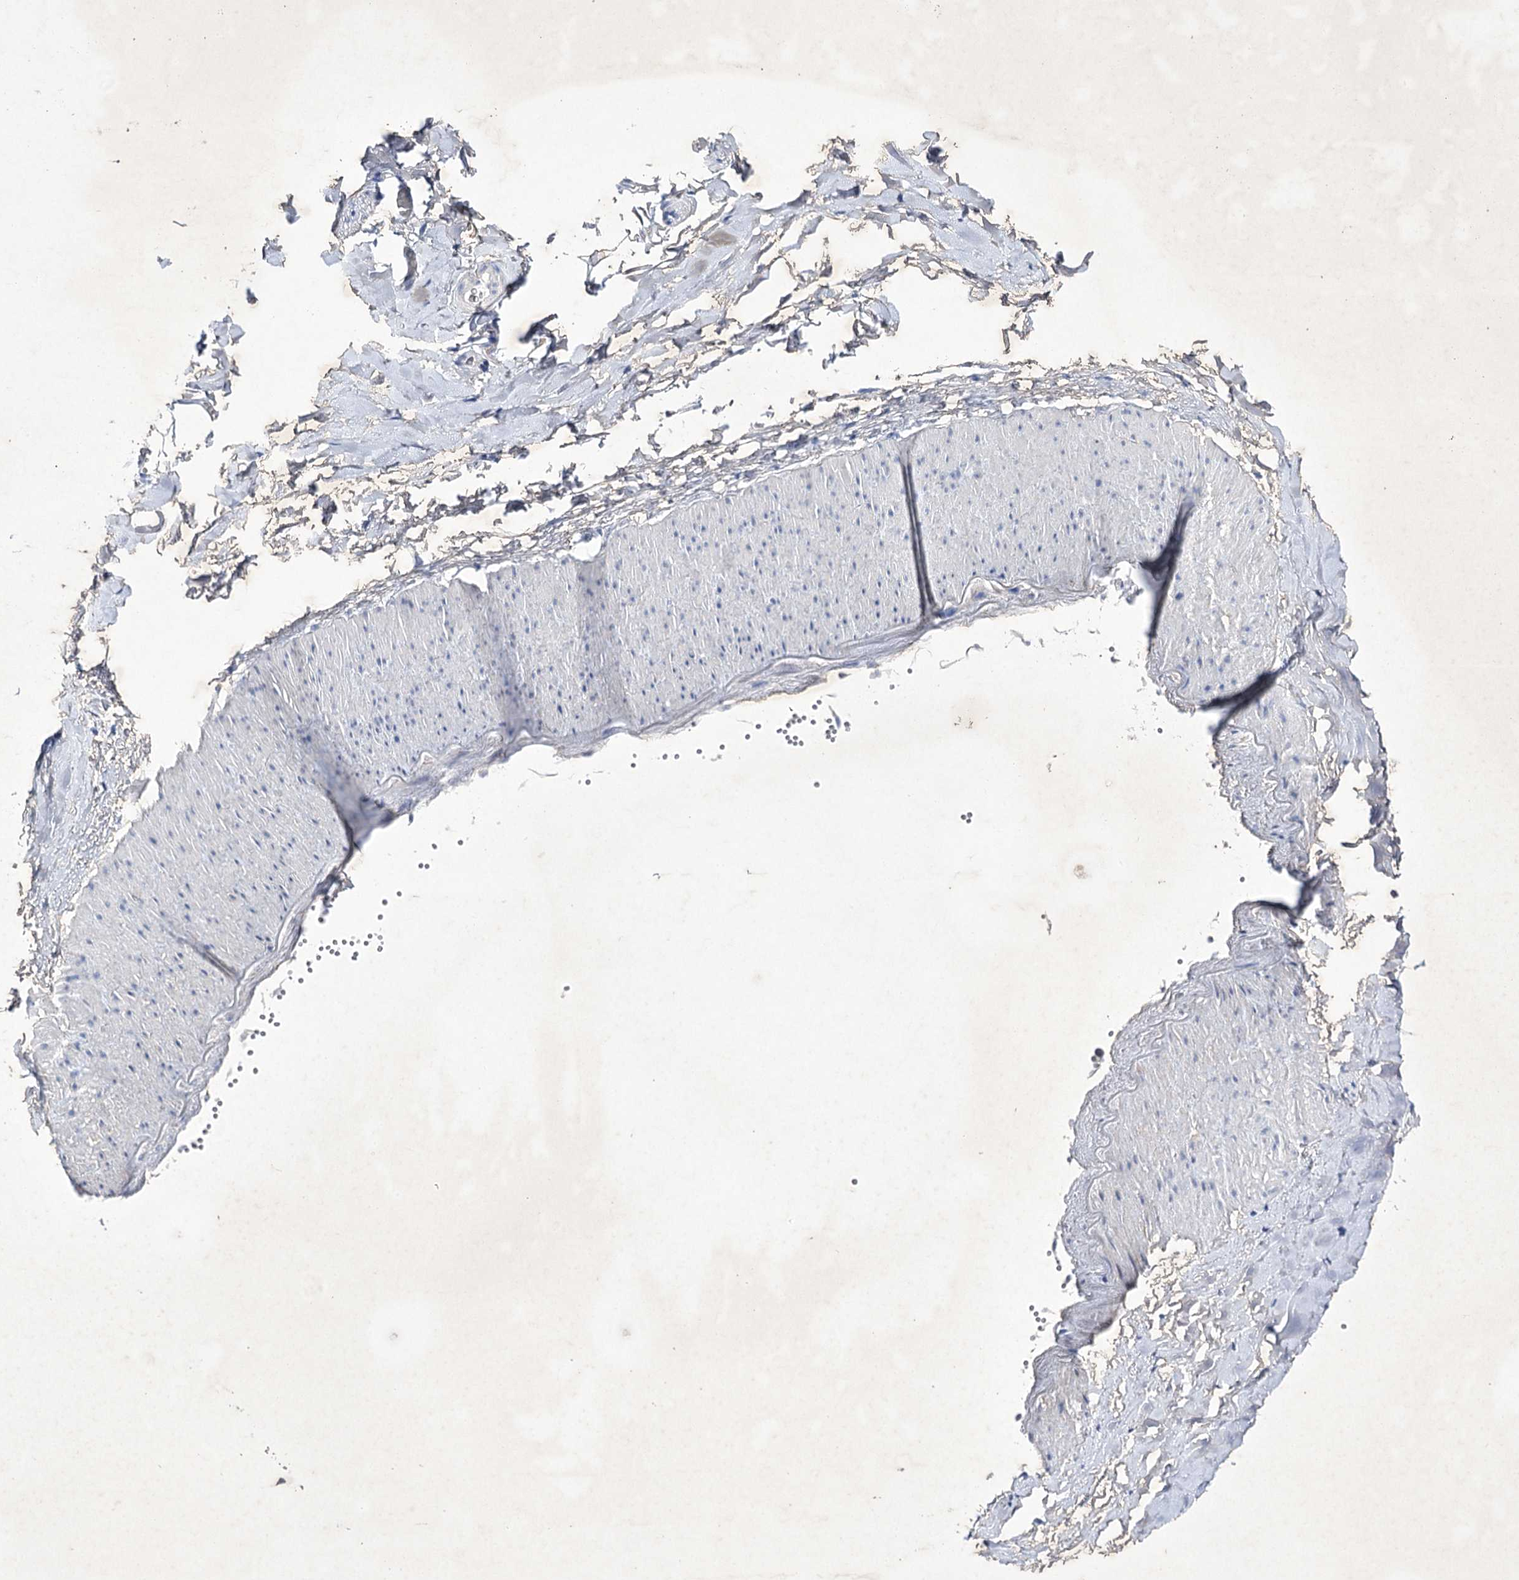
{"staining": {"intensity": "negative", "quantity": "none", "location": "none"}, "tissue": "adipose tissue", "cell_type": "Adipocytes", "image_type": "normal", "snomed": [{"axis": "morphology", "description": "Normal tissue, NOS"}, {"axis": "topography", "description": "Gallbladder"}, {"axis": "topography", "description": "Peripheral nerve tissue"}], "caption": "High power microscopy photomicrograph of an immunohistochemistry photomicrograph of normal adipose tissue, revealing no significant positivity in adipocytes.", "gene": "COX15", "patient": {"sex": "male", "age": 38}}